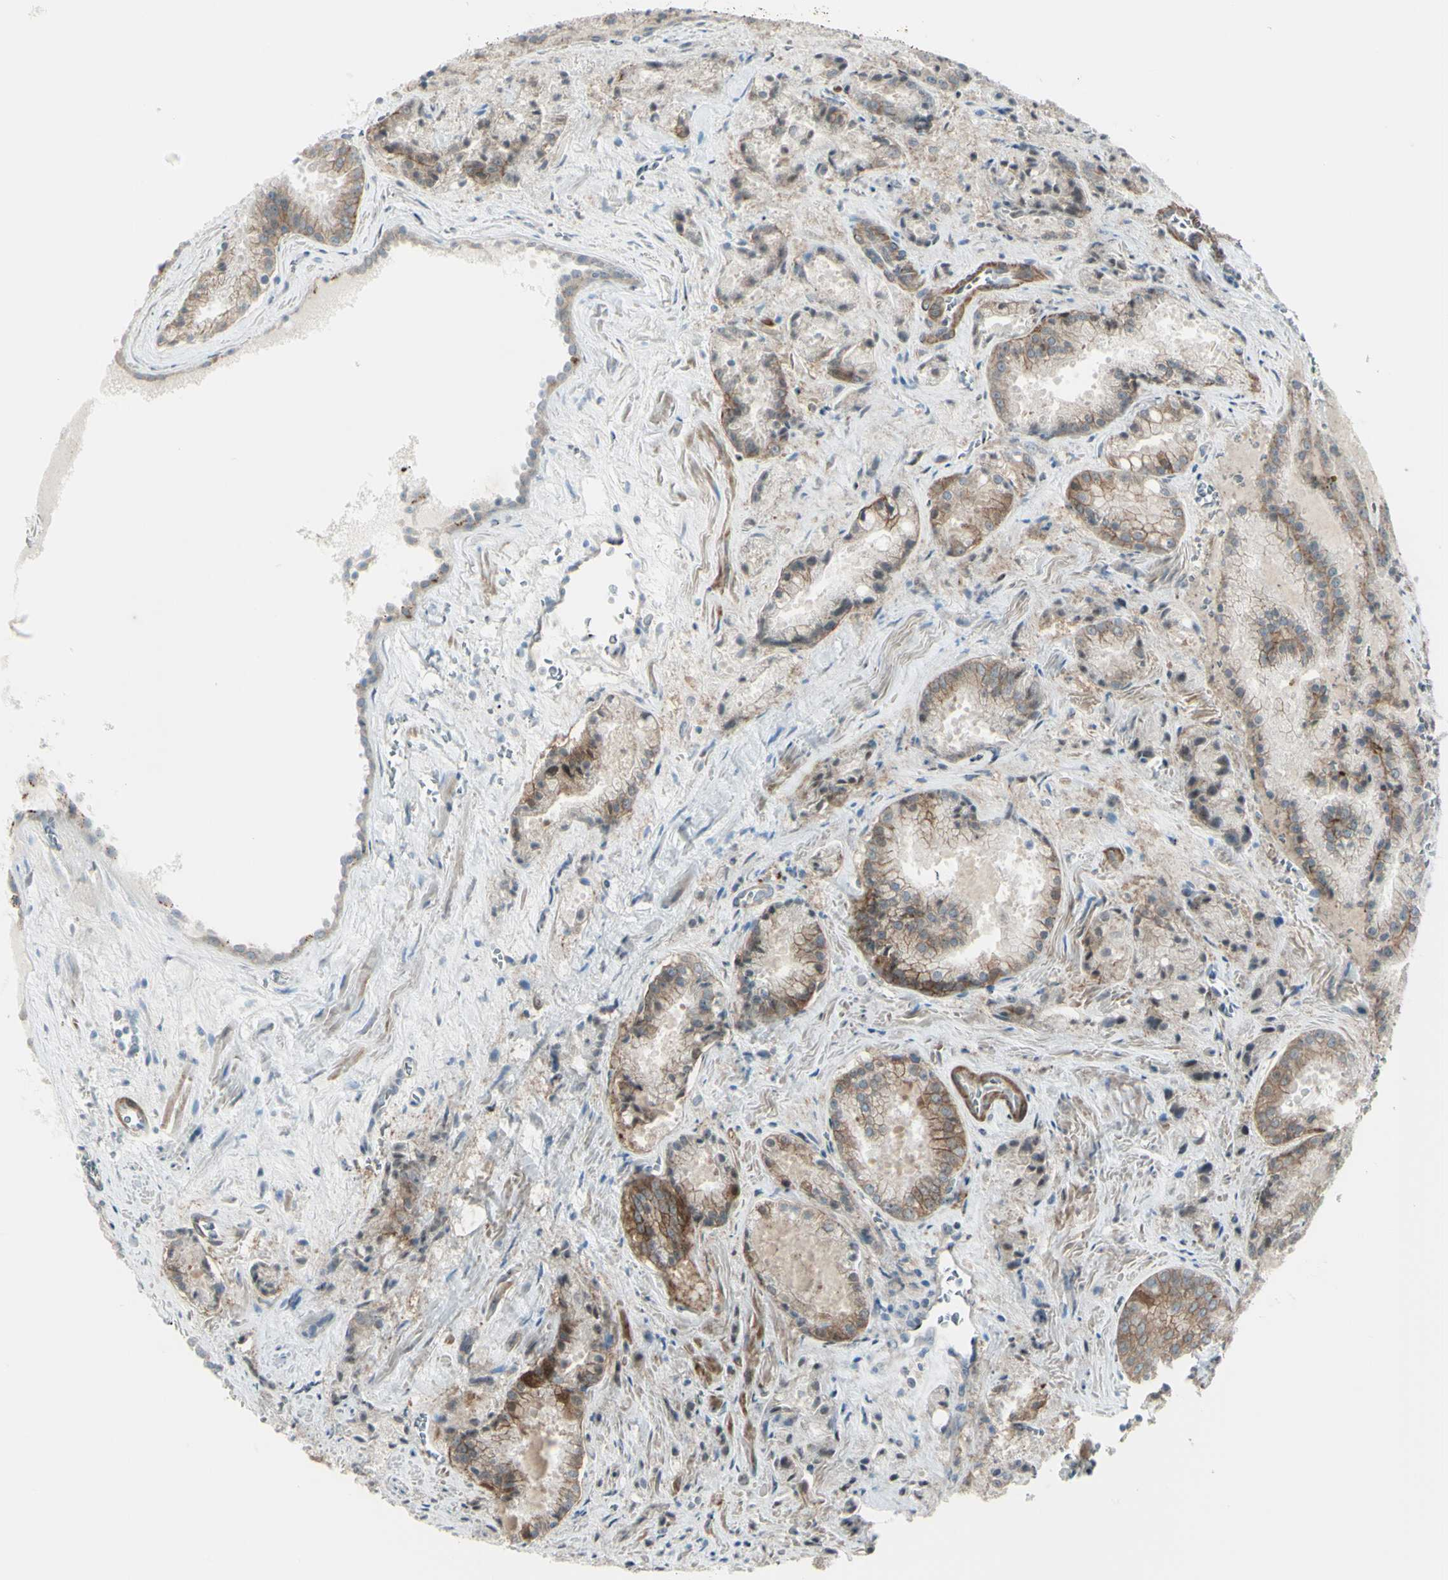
{"staining": {"intensity": "moderate", "quantity": ">75%", "location": "cytoplasmic/membranous"}, "tissue": "prostate cancer", "cell_type": "Tumor cells", "image_type": "cancer", "snomed": [{"axis": "morphology", "description": "Adenocarcinoma, Low grade"}, {"axis": "topography", "description": "Prostate"}], "caption": "A brown stain highlights moderate cytoplasmic/membranous positivity of a protein in prostate cancer tumor cells. Using DAB (brown) and hematoxylin (blue) stains, captured at high magnification using brightfield microscopy.", "gene": "LRRK1", "patient": {"sex": "male", "age": 64}}